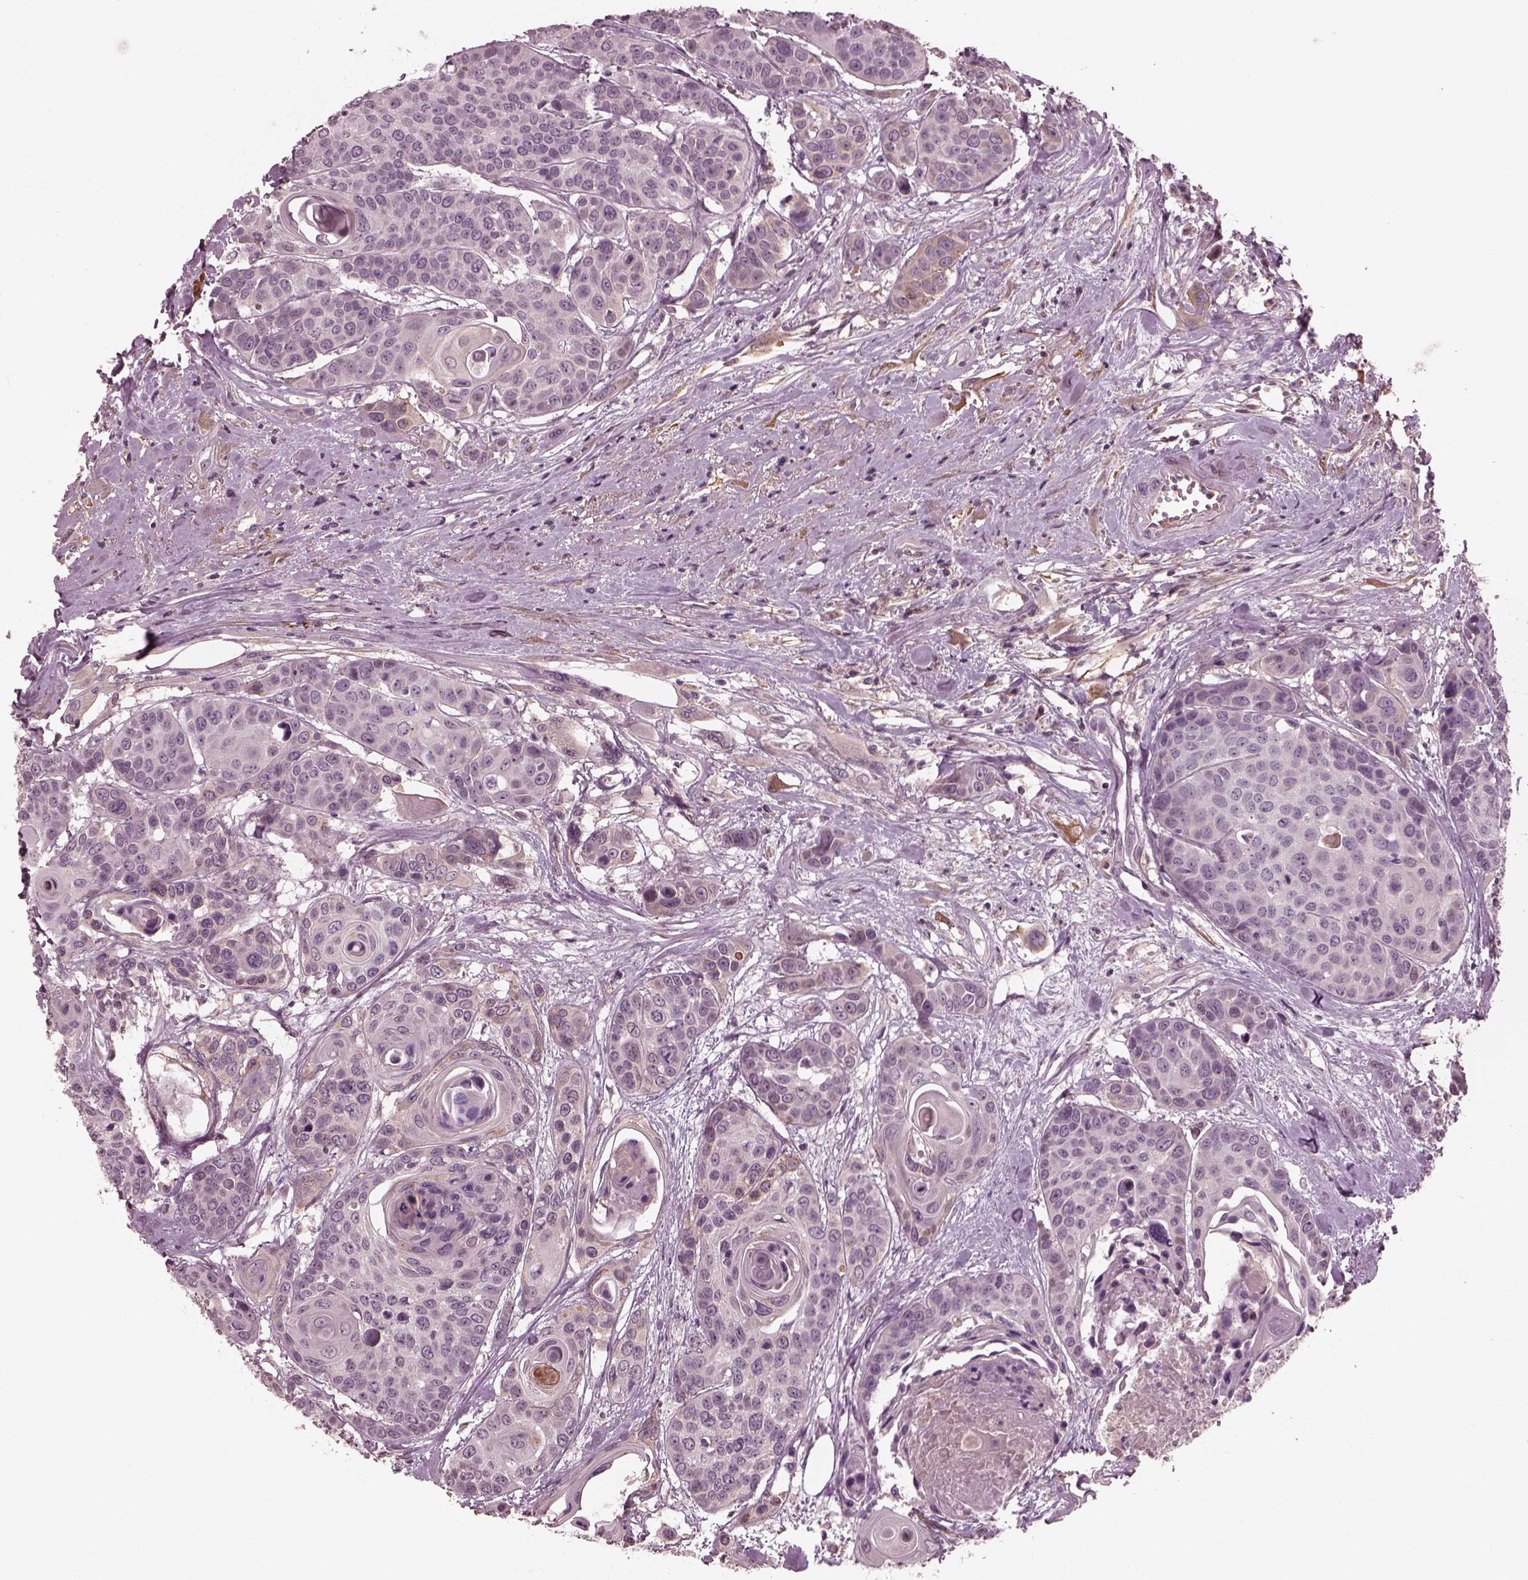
{"staining": {"intensity": "negative", "quantity": "none", "location": "none"}, "tissue": "head and neck cancer", "cell_type": "Tumor cells", "image_type": "cancer", "snomed": [{"axis": "morphology", "description": "Squamous cell carcinoma, NOS"}, {"axis": "topography", "description": "Oral tissue"}, {"axis": "topography", "description": "Head-Neck"}], "caption": "Immunohistochemistry of human squamous cell carcinoma (head and neck) displays no positivity in tumor cells. (DAB immunohistochemistry (IHC), high magnification).", "gene": "PORCN", "patient": {"sex": "male", "age": 56}}